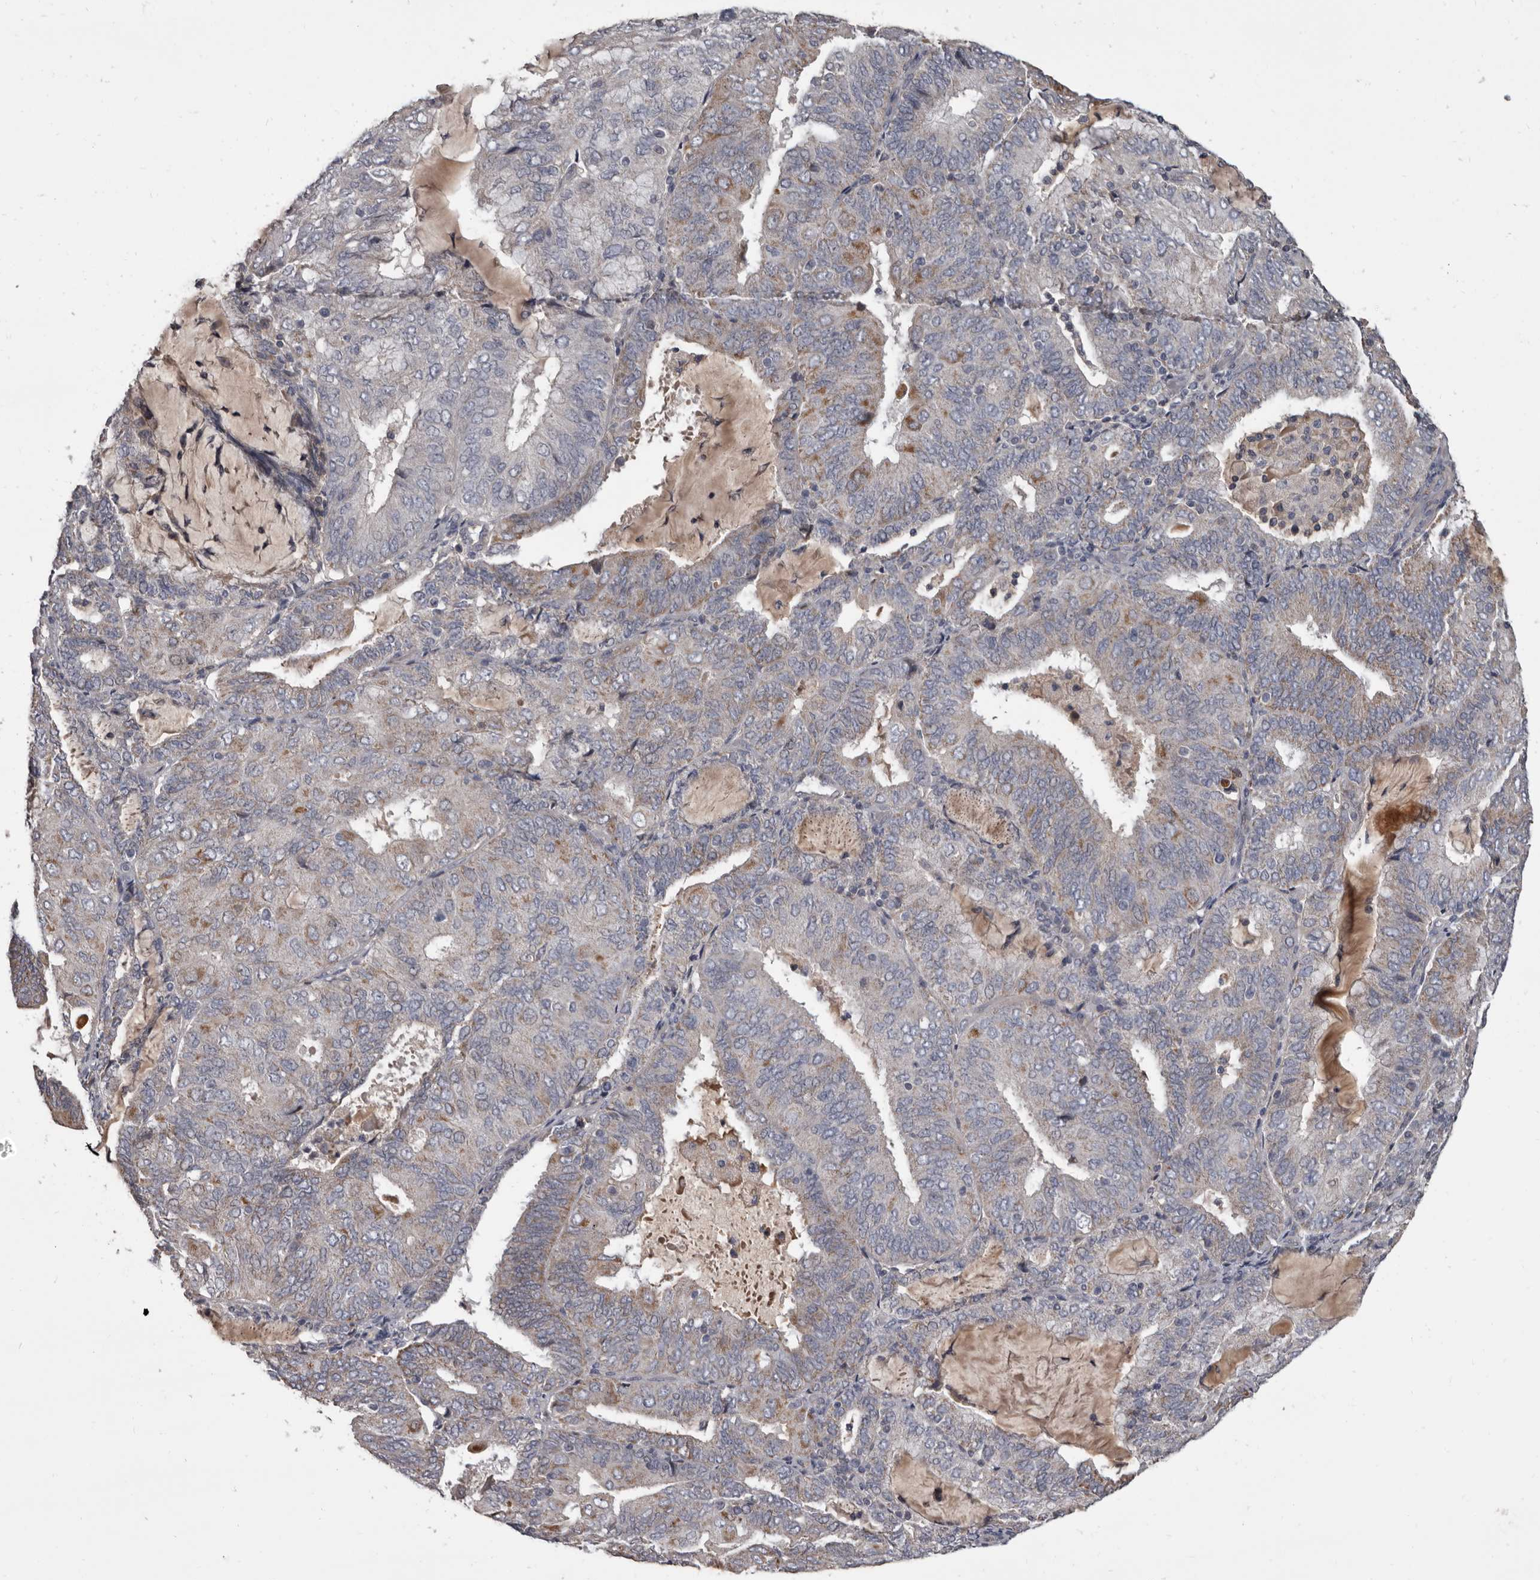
{"staining": {"intensity": "weak", "quantity": "<25%", "location": "cytoplasmic/membranous"}, "tissue": "endometrial cancer", "cell_type": "Tumor cells", "image_type": "cancer", "snomed": [{"axis": "morphology", "description": "Adenocarcinoma, NOS"}, {"axis": "topography", "description": "Endometrium"}], "caption": "This is an immunohistochemistry (IHC) histopathology image of human adenocarcinoma (endometrial). There is no staining in tumor cells.", "gene": "ALDH5A1", "patient": {"sex": "female", "age": 81}}